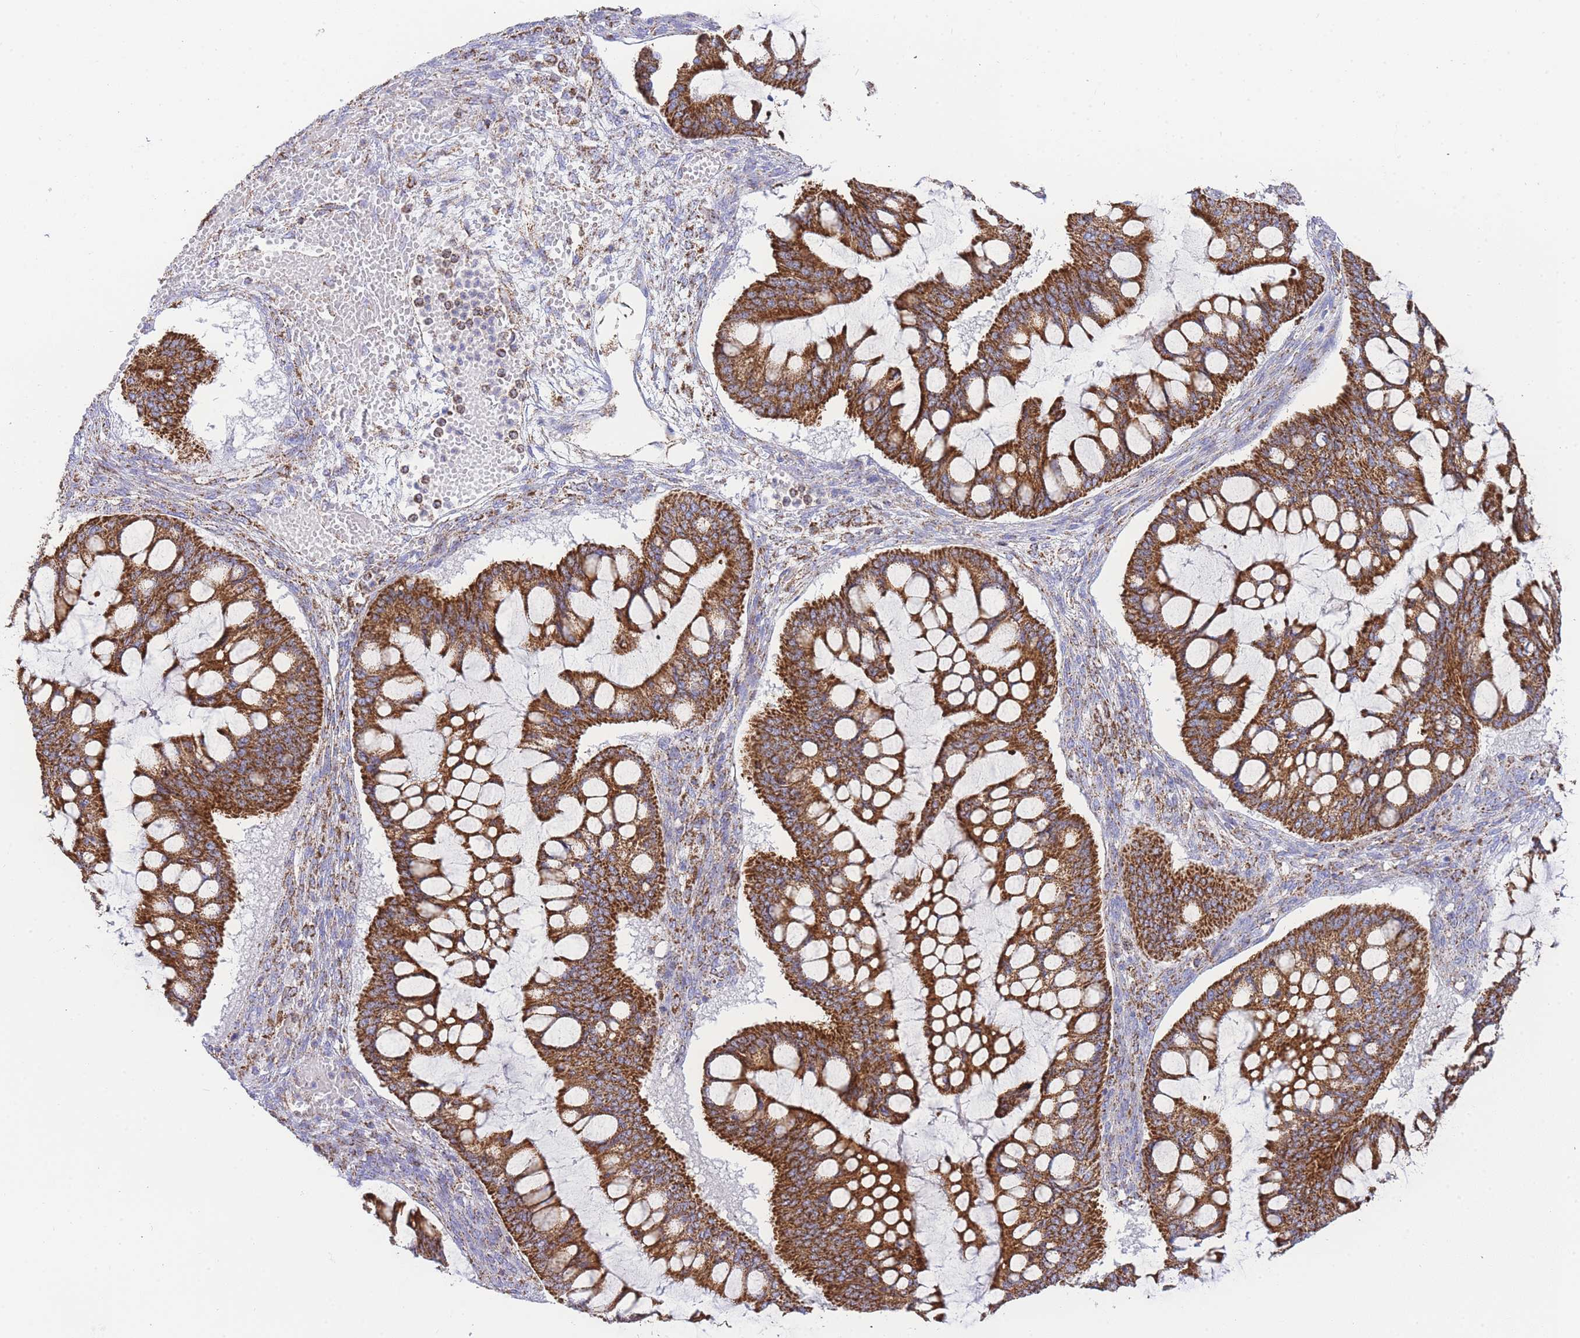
{"staining": {"intensity": "strong", "quantity": ">75%", "location": "cytoplasmic/membranous"}, "tissue": "ovarian cancer", "cell_type": "Tumor cells", "image_type": "cancer", "snomed": [{"axis": "morphology", "description": "Cystadenocarcinoma, mucinous, NOS"}, {"axis": "topography", "description": "Ovary"}], "caption": "Mucinous cystadenocarcinoma (ovarian) was stained to show a protein in brown. There is high levels of strong cytoplasmic/membranous staining in about >75% of tumor cells. The staining was performed using DAB (3,3'-diaminobenzidine), with brown indicating positive protein expression. Nuclei are stained blue with hematoxylin.", "gene": "GSTM1", "patient": {"sex": "female", "age": 73}}